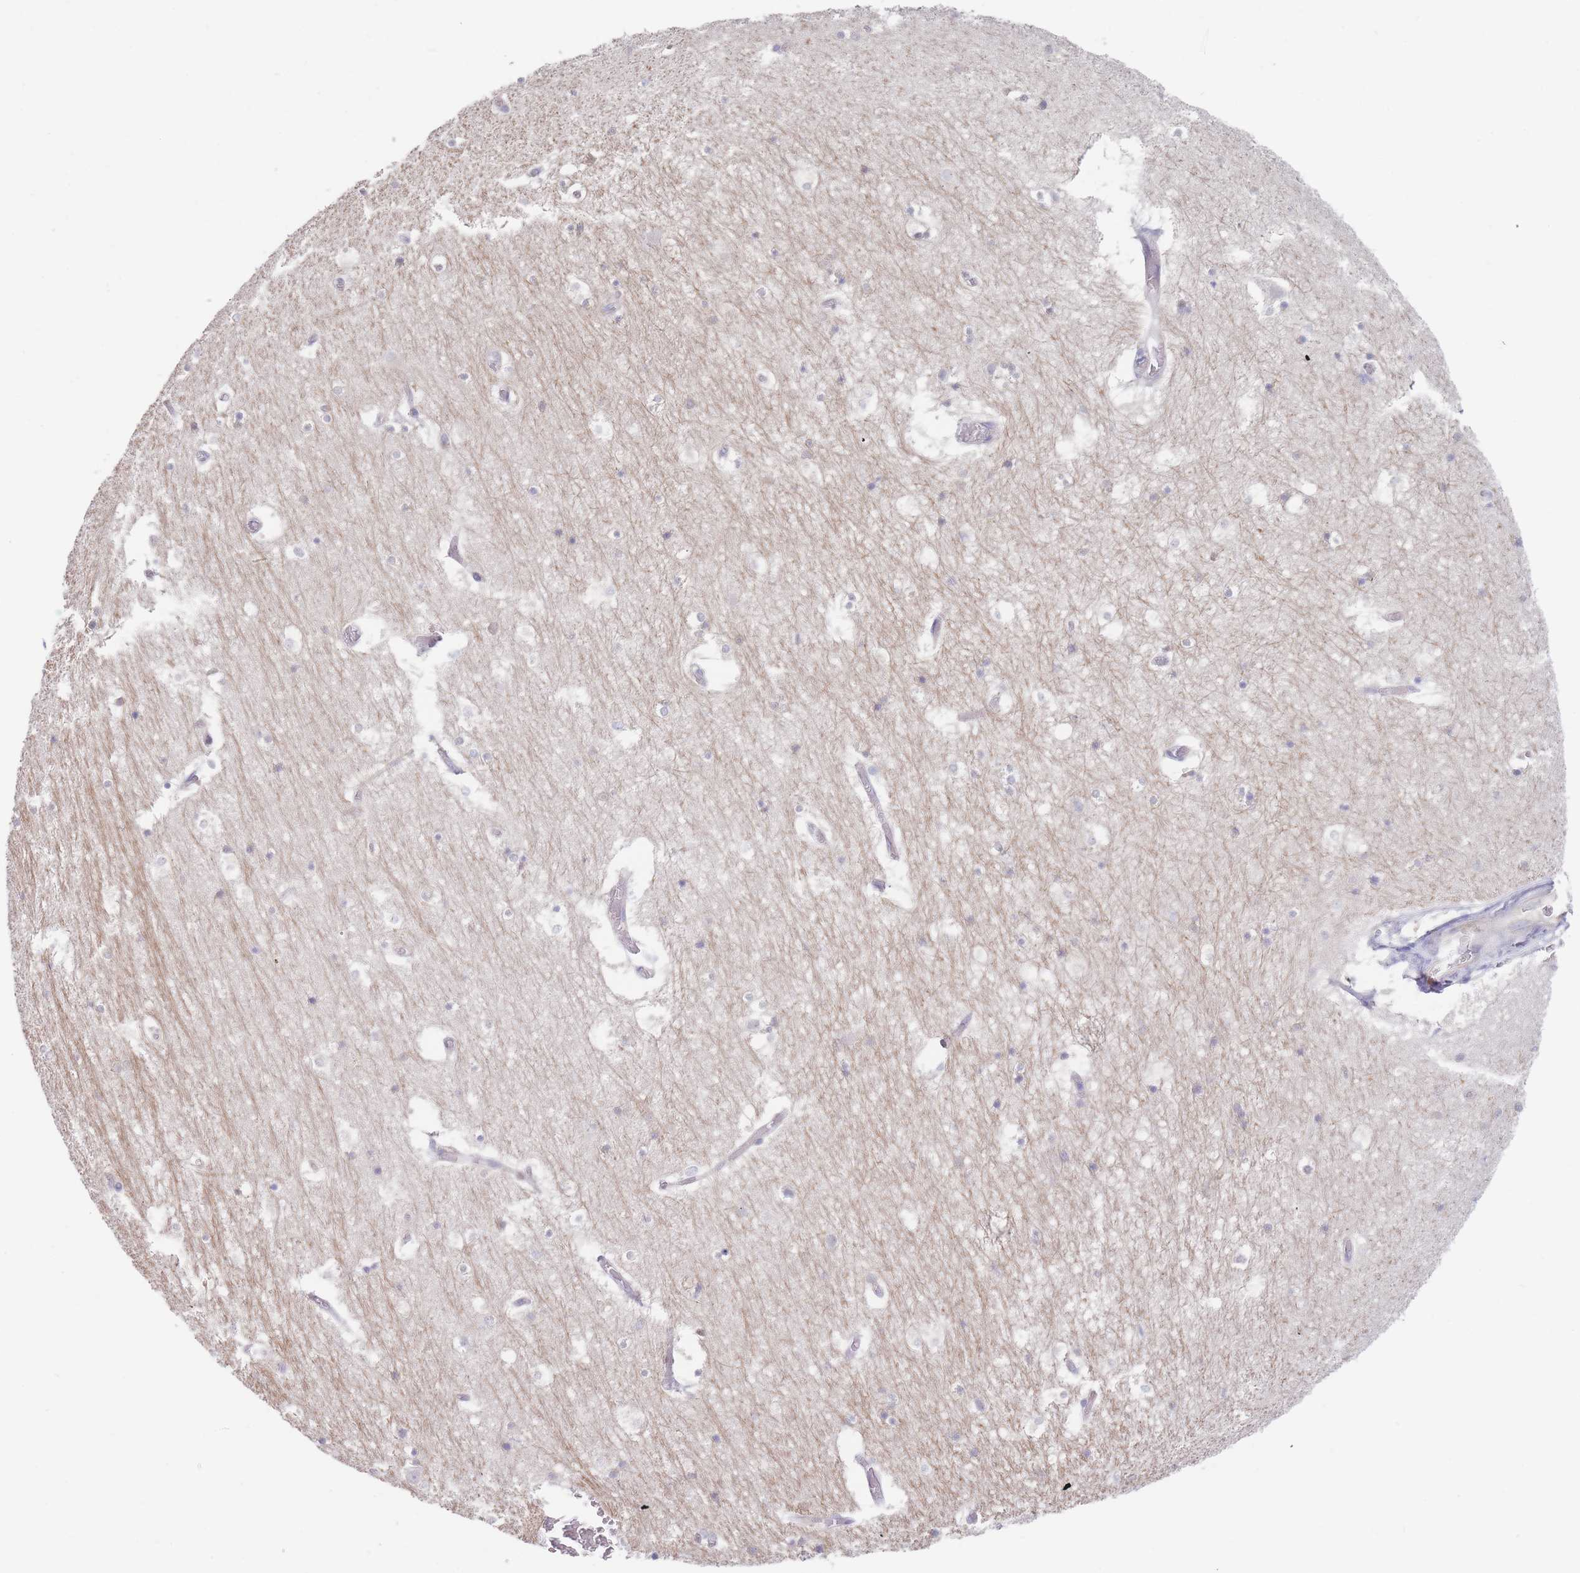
{"staining": {"intensity": "negative", "quantity": "none", "location": "none"}, "tissue": "hippocampus", "cell_type": "Glial cells", "image_type": "normal", "snomed": [{"axis": "morphology", "description": "Normal tissue, NOS"}, {"axis": "topography", "description": "Hippocampus"}], "caption": "Hippocampus was stained to show a protein in brown. There is no significant expression in glial cells. The staining was performed using DAB to visualize the protein expression in brown, while the nuclei were stained in blue with hematoxylin (Magnification: 20x).", "gene": "ZNF281", "patient": {"sex": "female", "age": 52}}